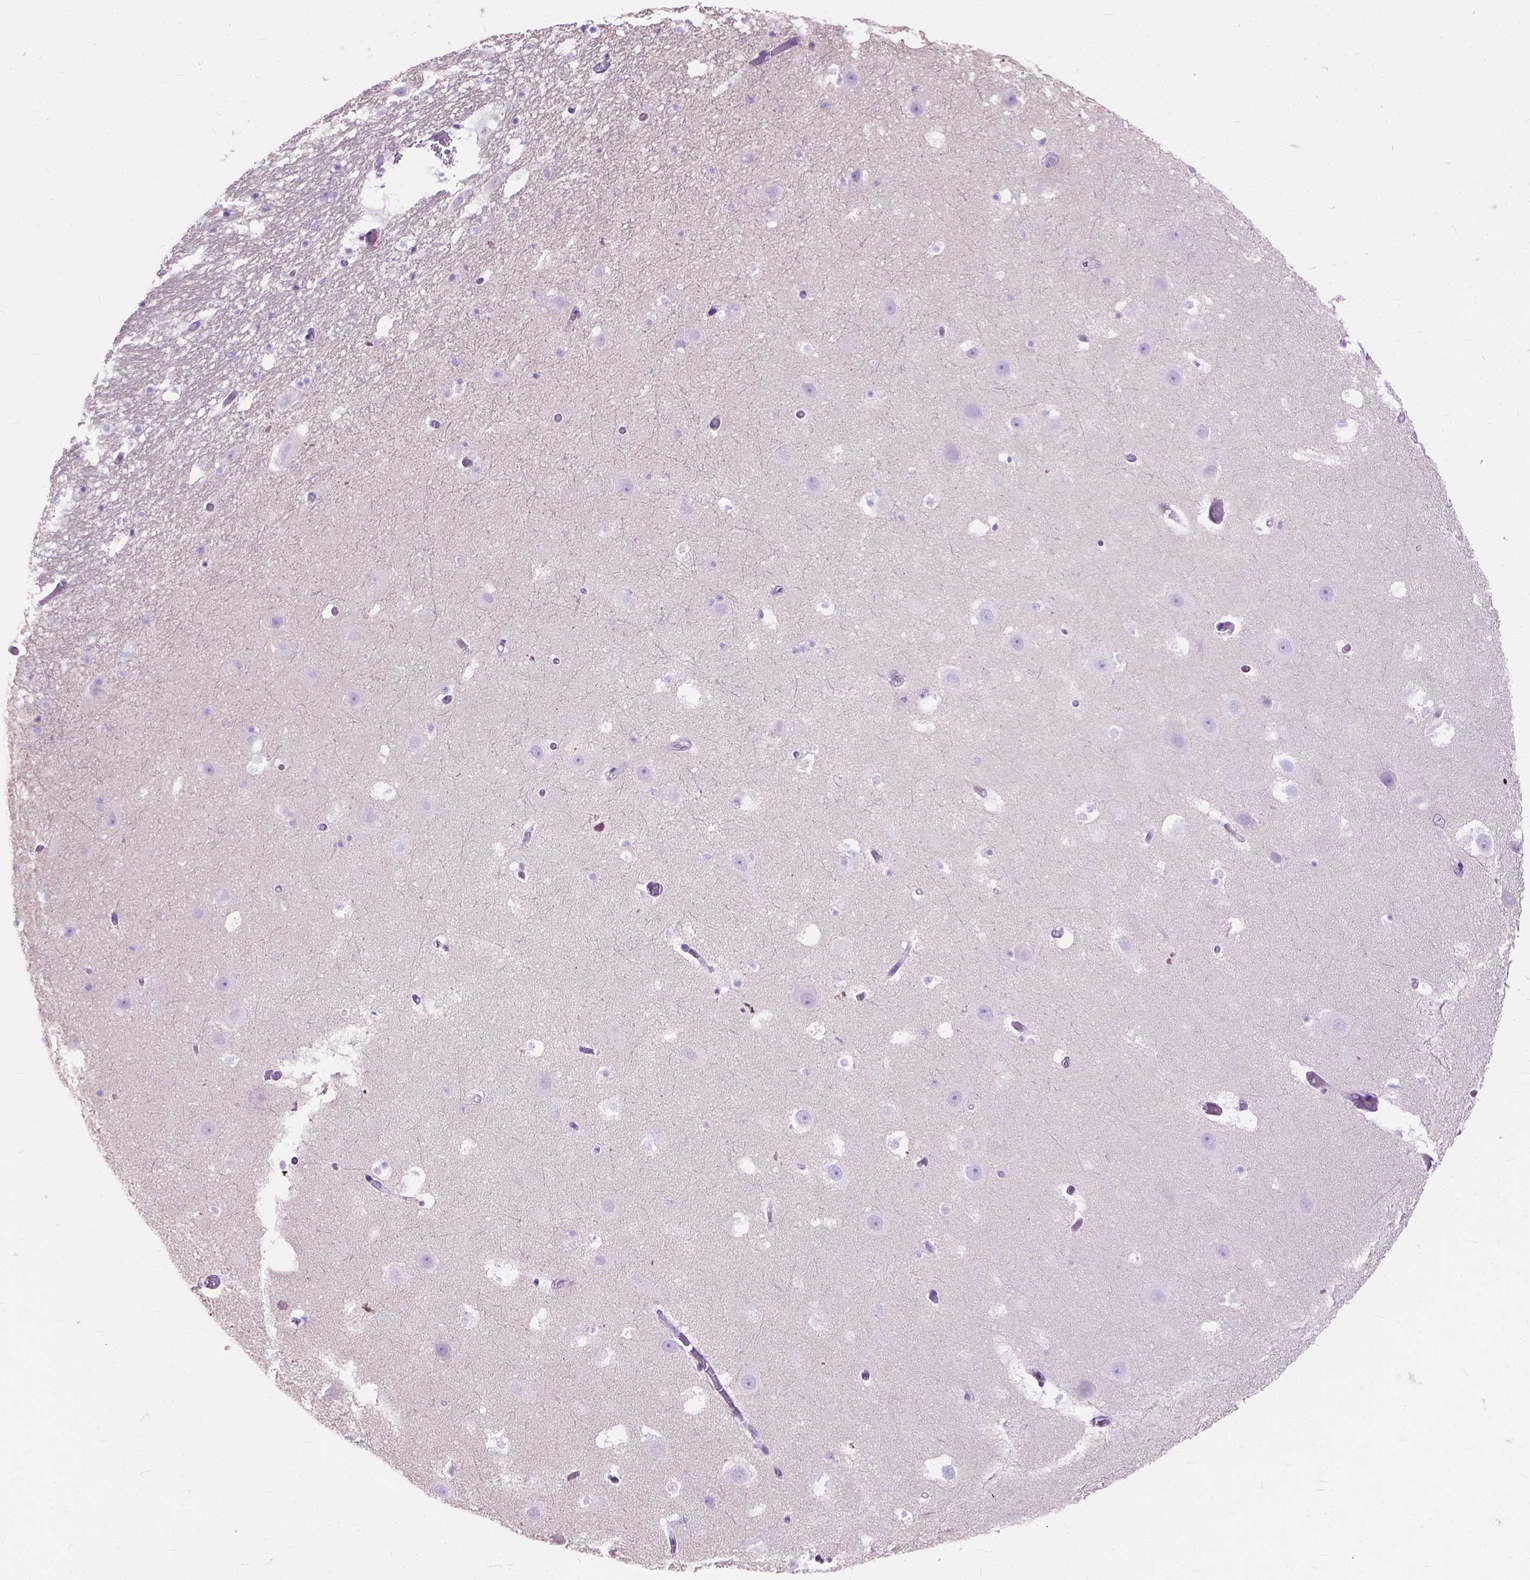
{"staining": {"intensity": "negative", "quantity": "none", "location": "none"}, "tissue": "hippocampus", "cell_type": "Glial cells", "image_type": "normal", "snomed": [{"axis": "morphology", "description": "Normal tissue, NOS"}, {"axis": "topography", "description": "Hippocampus"}], "caption": "Photomicrograph shows no significant protein positivity in glial cells of unremarkable hippocampus.", "gene": "ODAD3", "patient": {"sex": "male", "age": 26}}